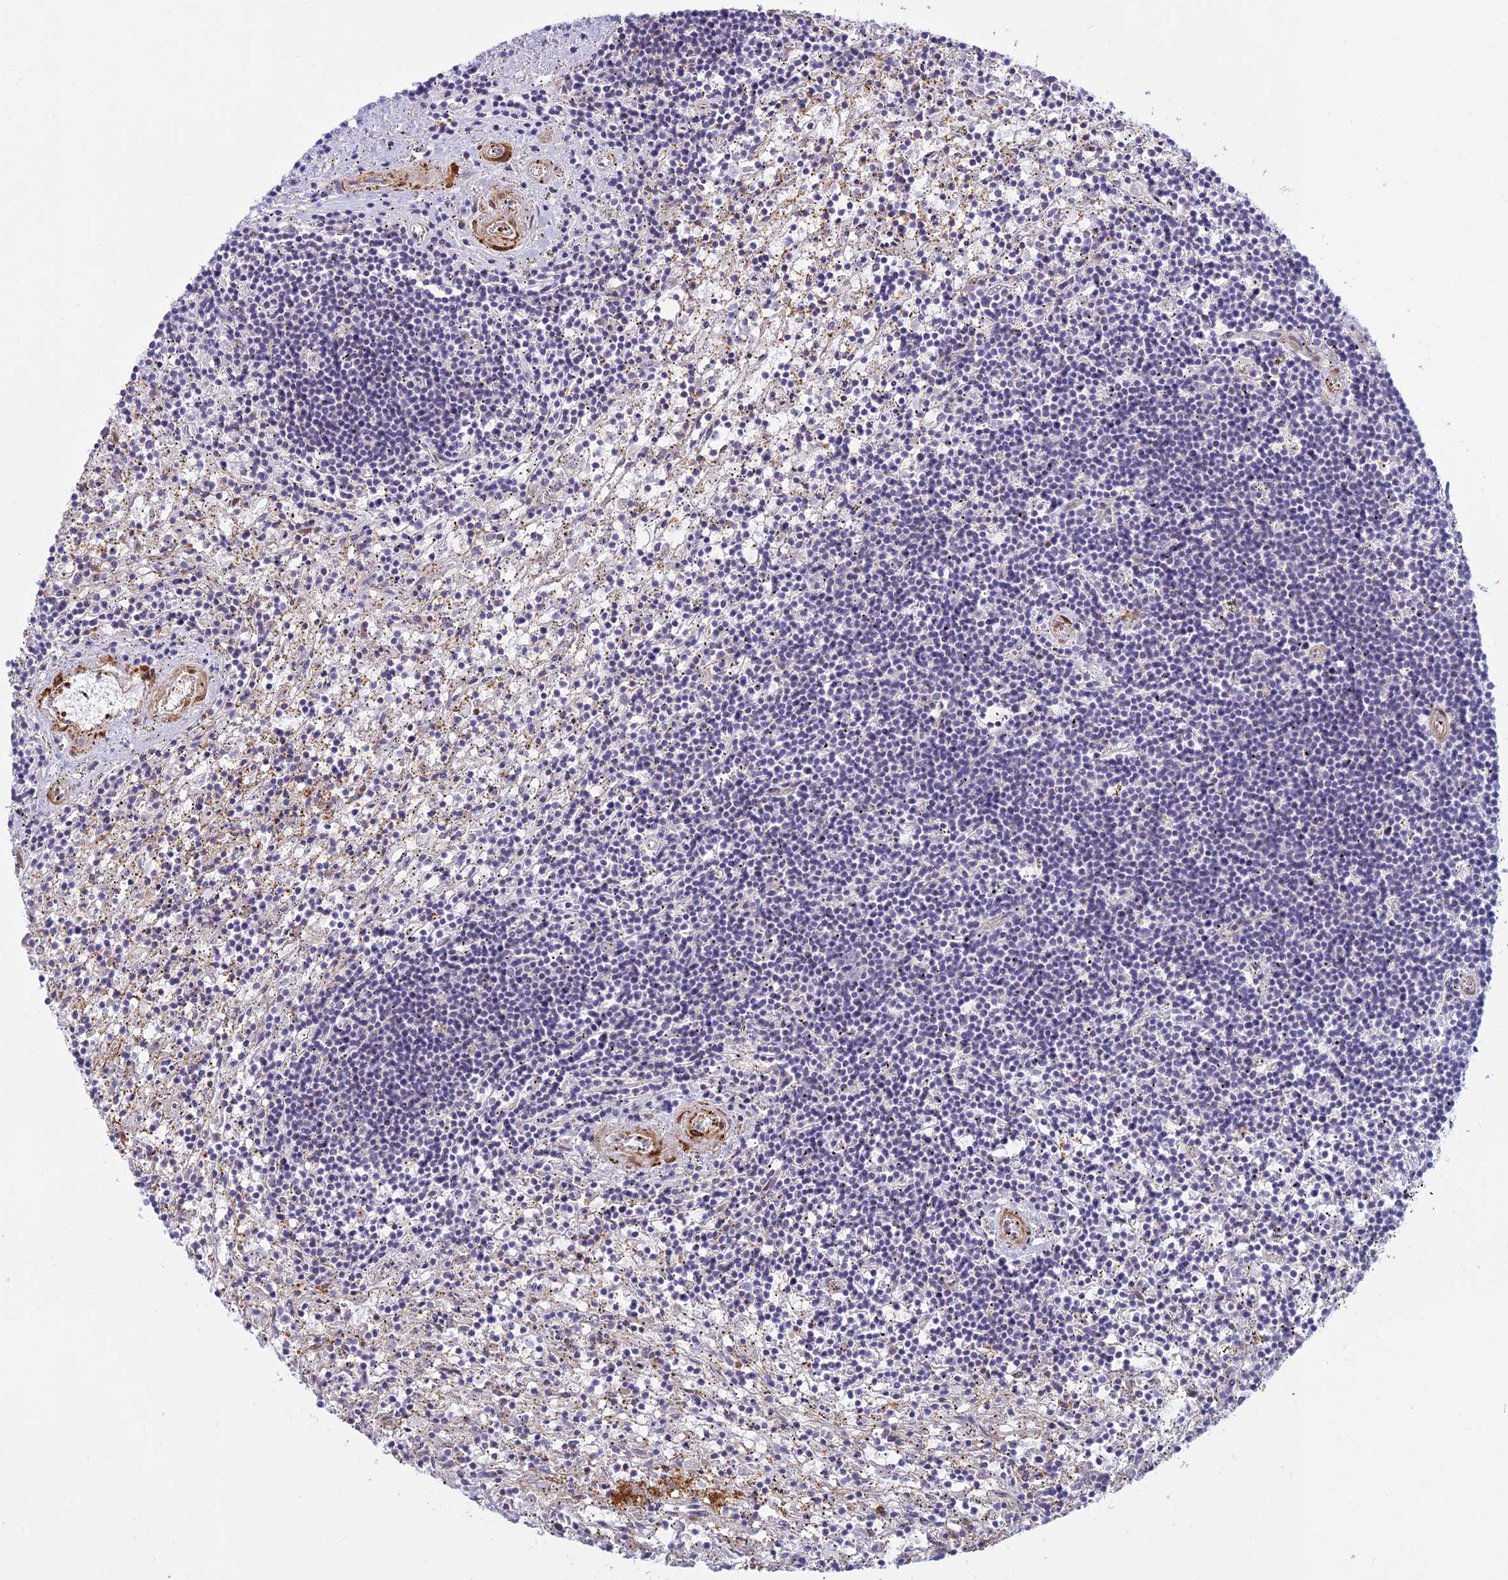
{"staining": {"intensity": "negative", "quantity": "none", "location": "none"}, "tissue": "lymphoma", "cell_type": "Tumor cells", "image_type": "cancer", "snomed": [{"axis": "morphology", "description": "Malignant lymphoma, non-Hodgkin's type, Low grade"}, {"axis": "topography", "description": "Spleen"}], "caption": "Immunohistochemistry (IHC) image of human lymphoma stained for a protein (brown), which shows no staining in tumor cells. Brightfield microscopy of IHC stained with DAB (brown) and hematoxylin (blue), captured at high magnification.", "gene": "FBXW4", "patient": {"sex": "male", "age": 76}}